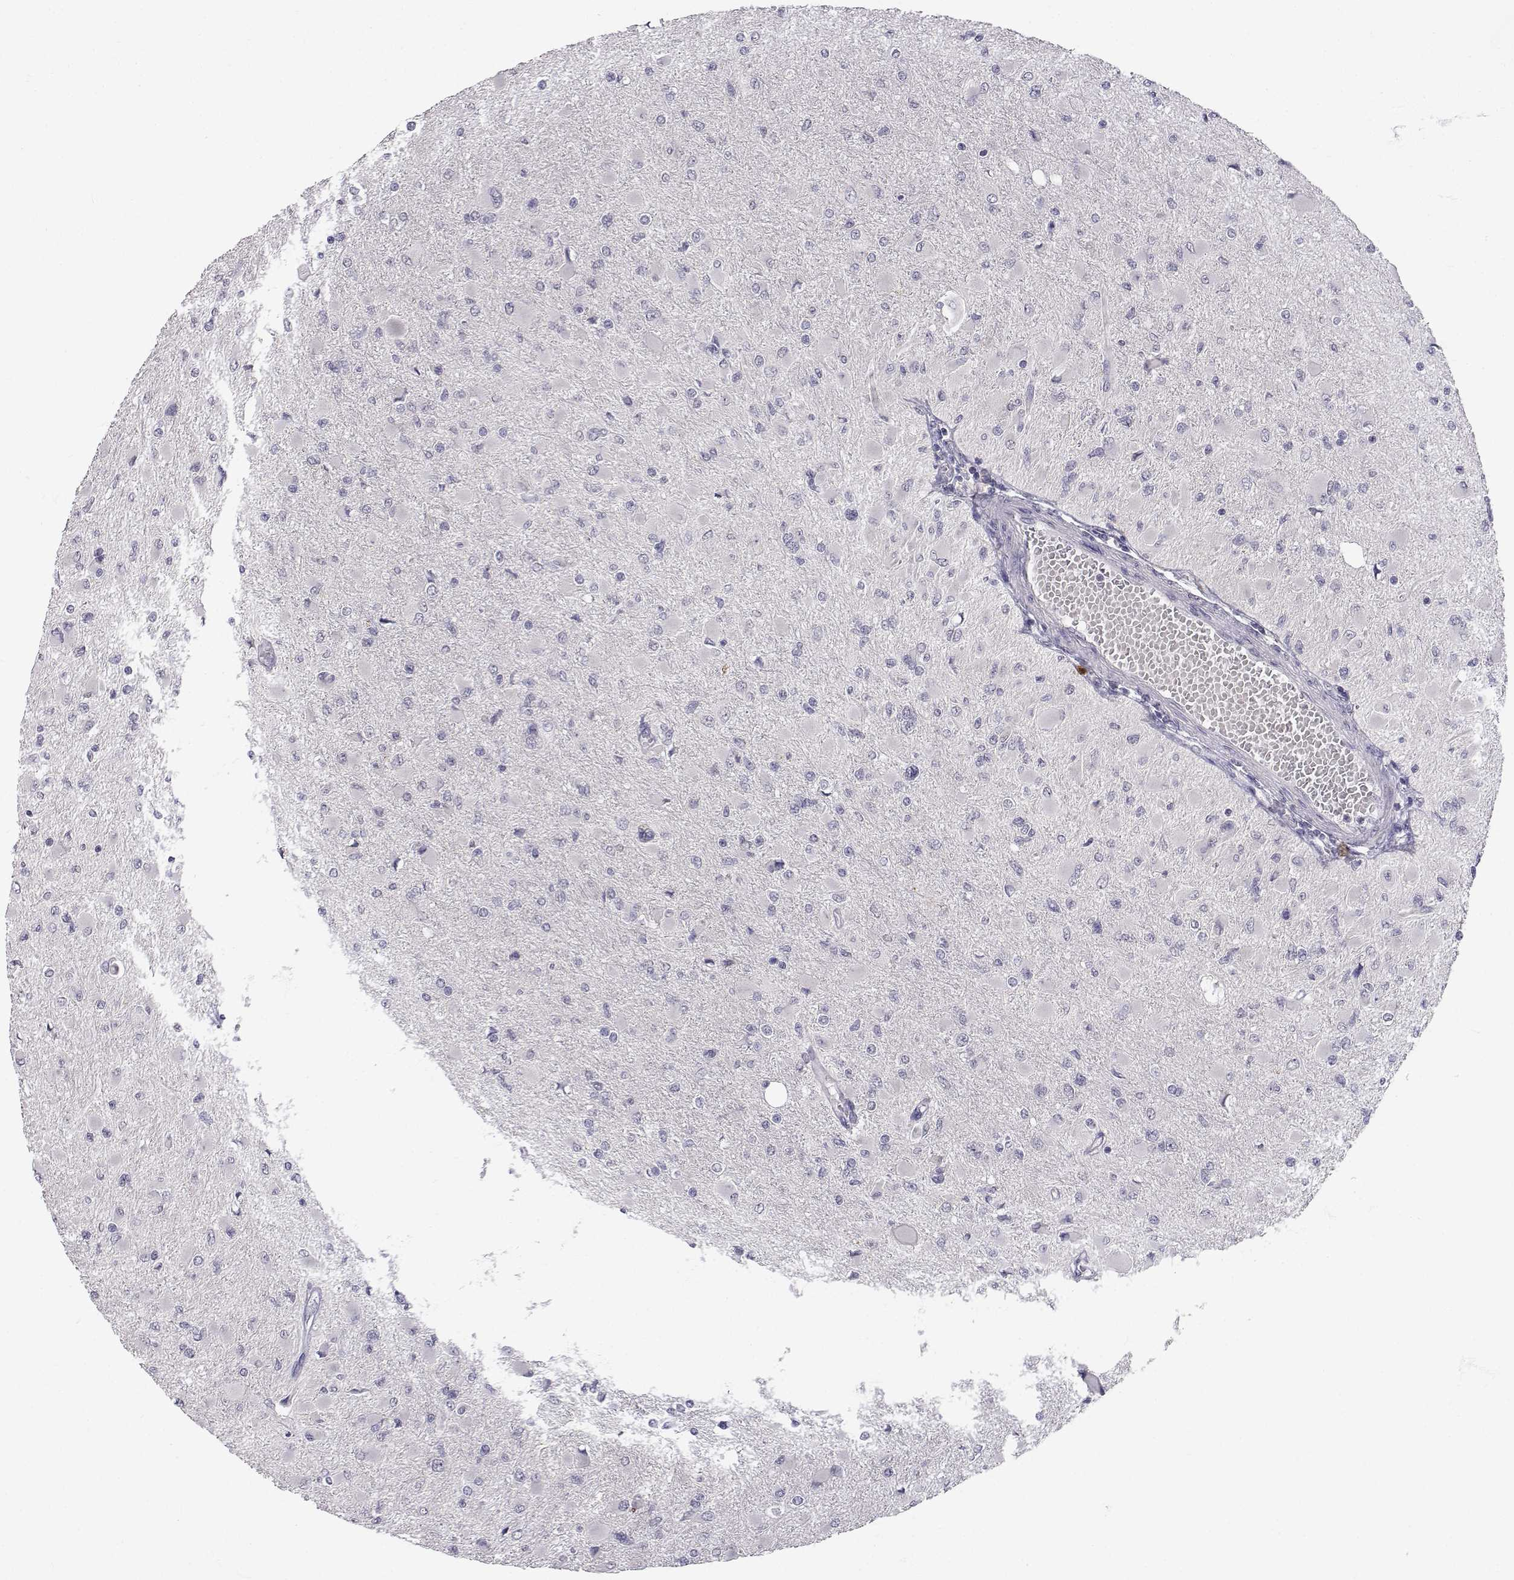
{"staining": {"intensity": "negative", "quantity": "none", "location": "none"}, "tissue": "glioma", "cell_type": "Tumor cells", "image_type": "cancer", "snomed": [{"axis": "morphology", "description": "Glioma, malignant, High grade"}, {"axis": "topography", "description": "Cerebral cortex"}], "caption": "Tumor cells show no significant protein expression in glioma.", "gene": "SLC6A3", "patient": {"sex": "female", "age": 36}}